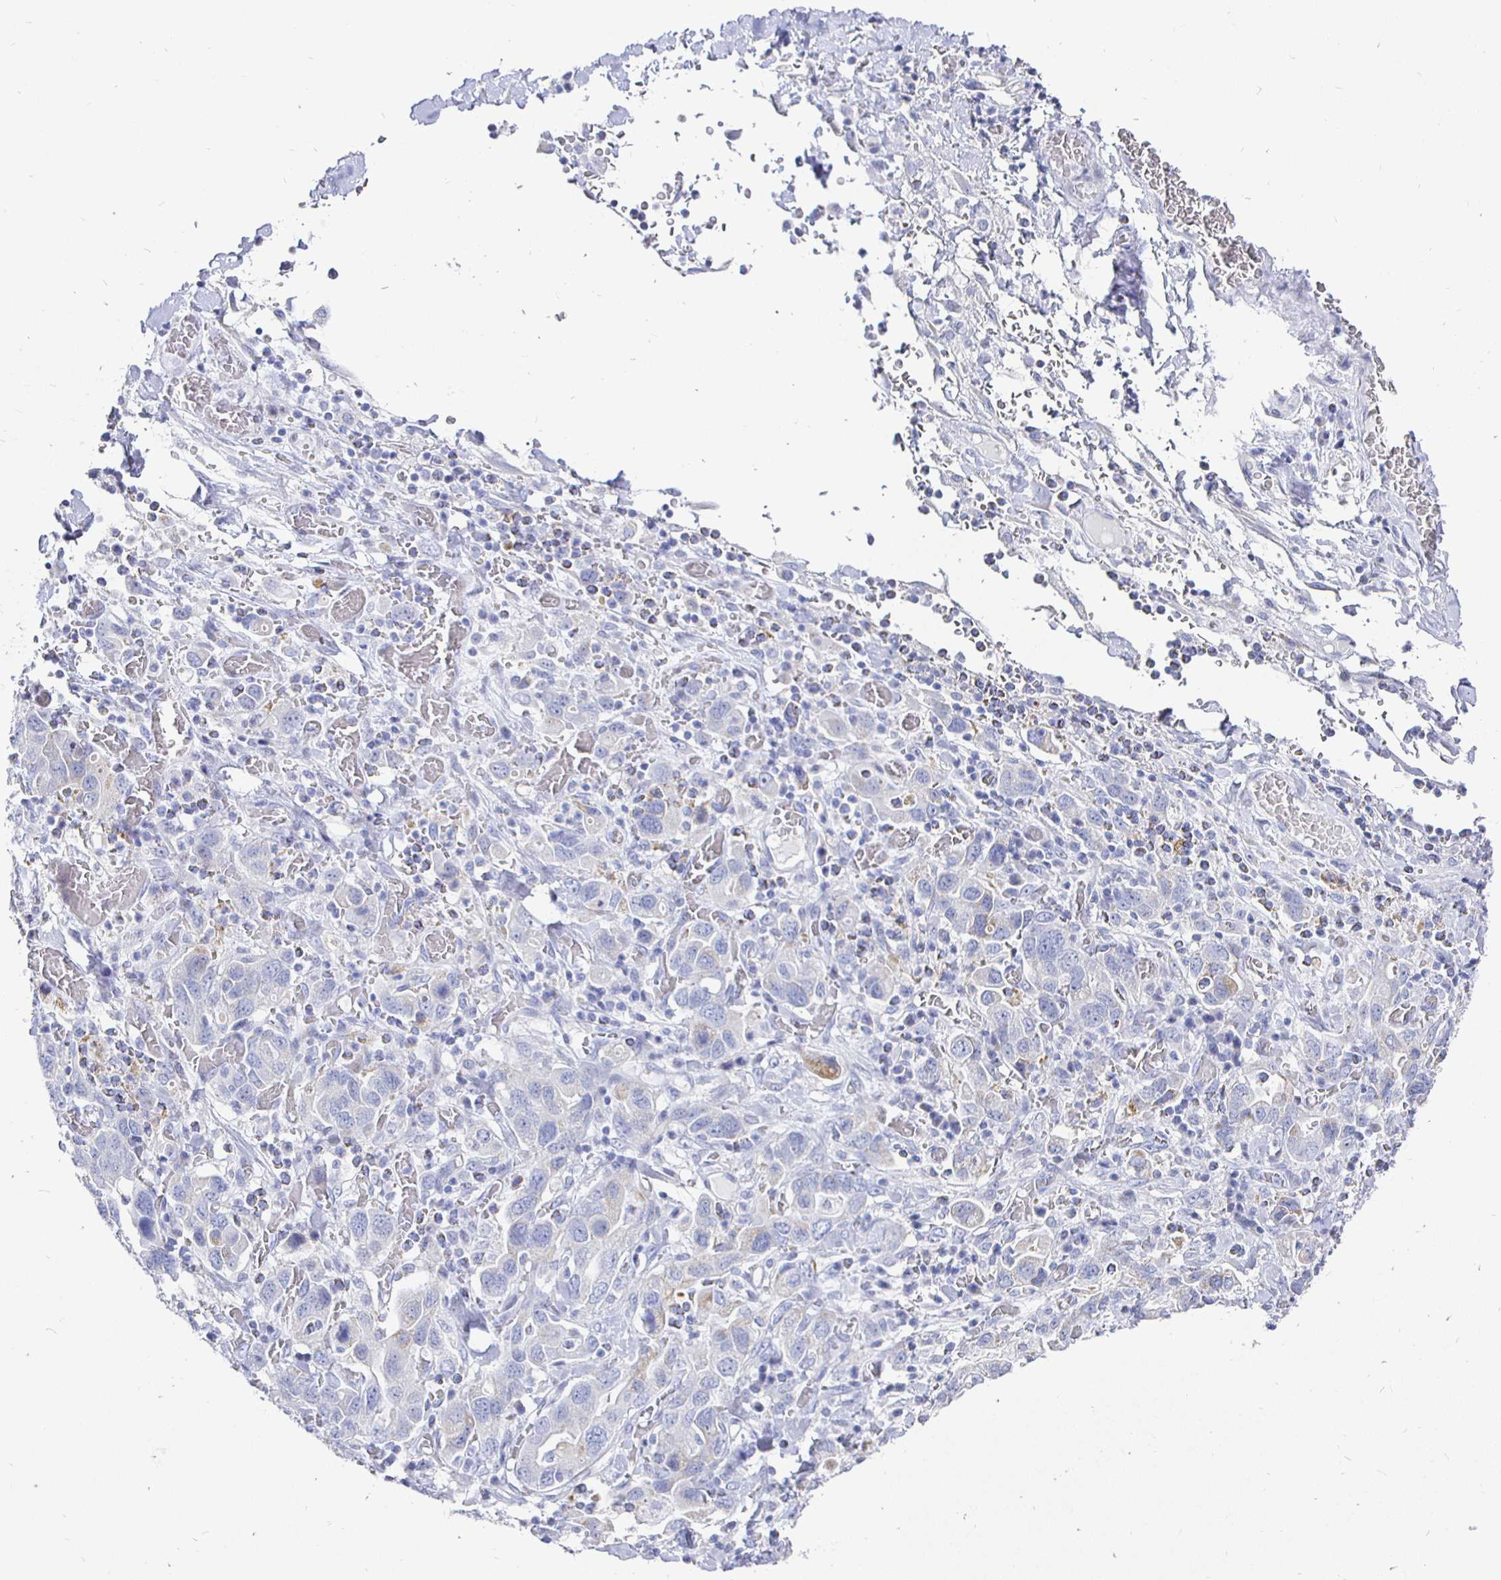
{"staining": {"intensity": "negative", "quantity": "none", "location": "none"}, "tissue": "stomach cancer", "cell_type": "Tumor cells", "image_type": "cancer", "snomed": [{"axis": "morphology", "description": "Adenocarcinoma, NOS"}, {"axis": "topography", "description": "Stomach, upper"}, {"axis": "topography", "description": "Stomach"}], "caption": "Stomach cancer (adenocarcinoma) stained for a protein using IHC demonstrates no expression tumor cells.", "gene": "CR2", "patient": {"sex": "male", "age": 62}}